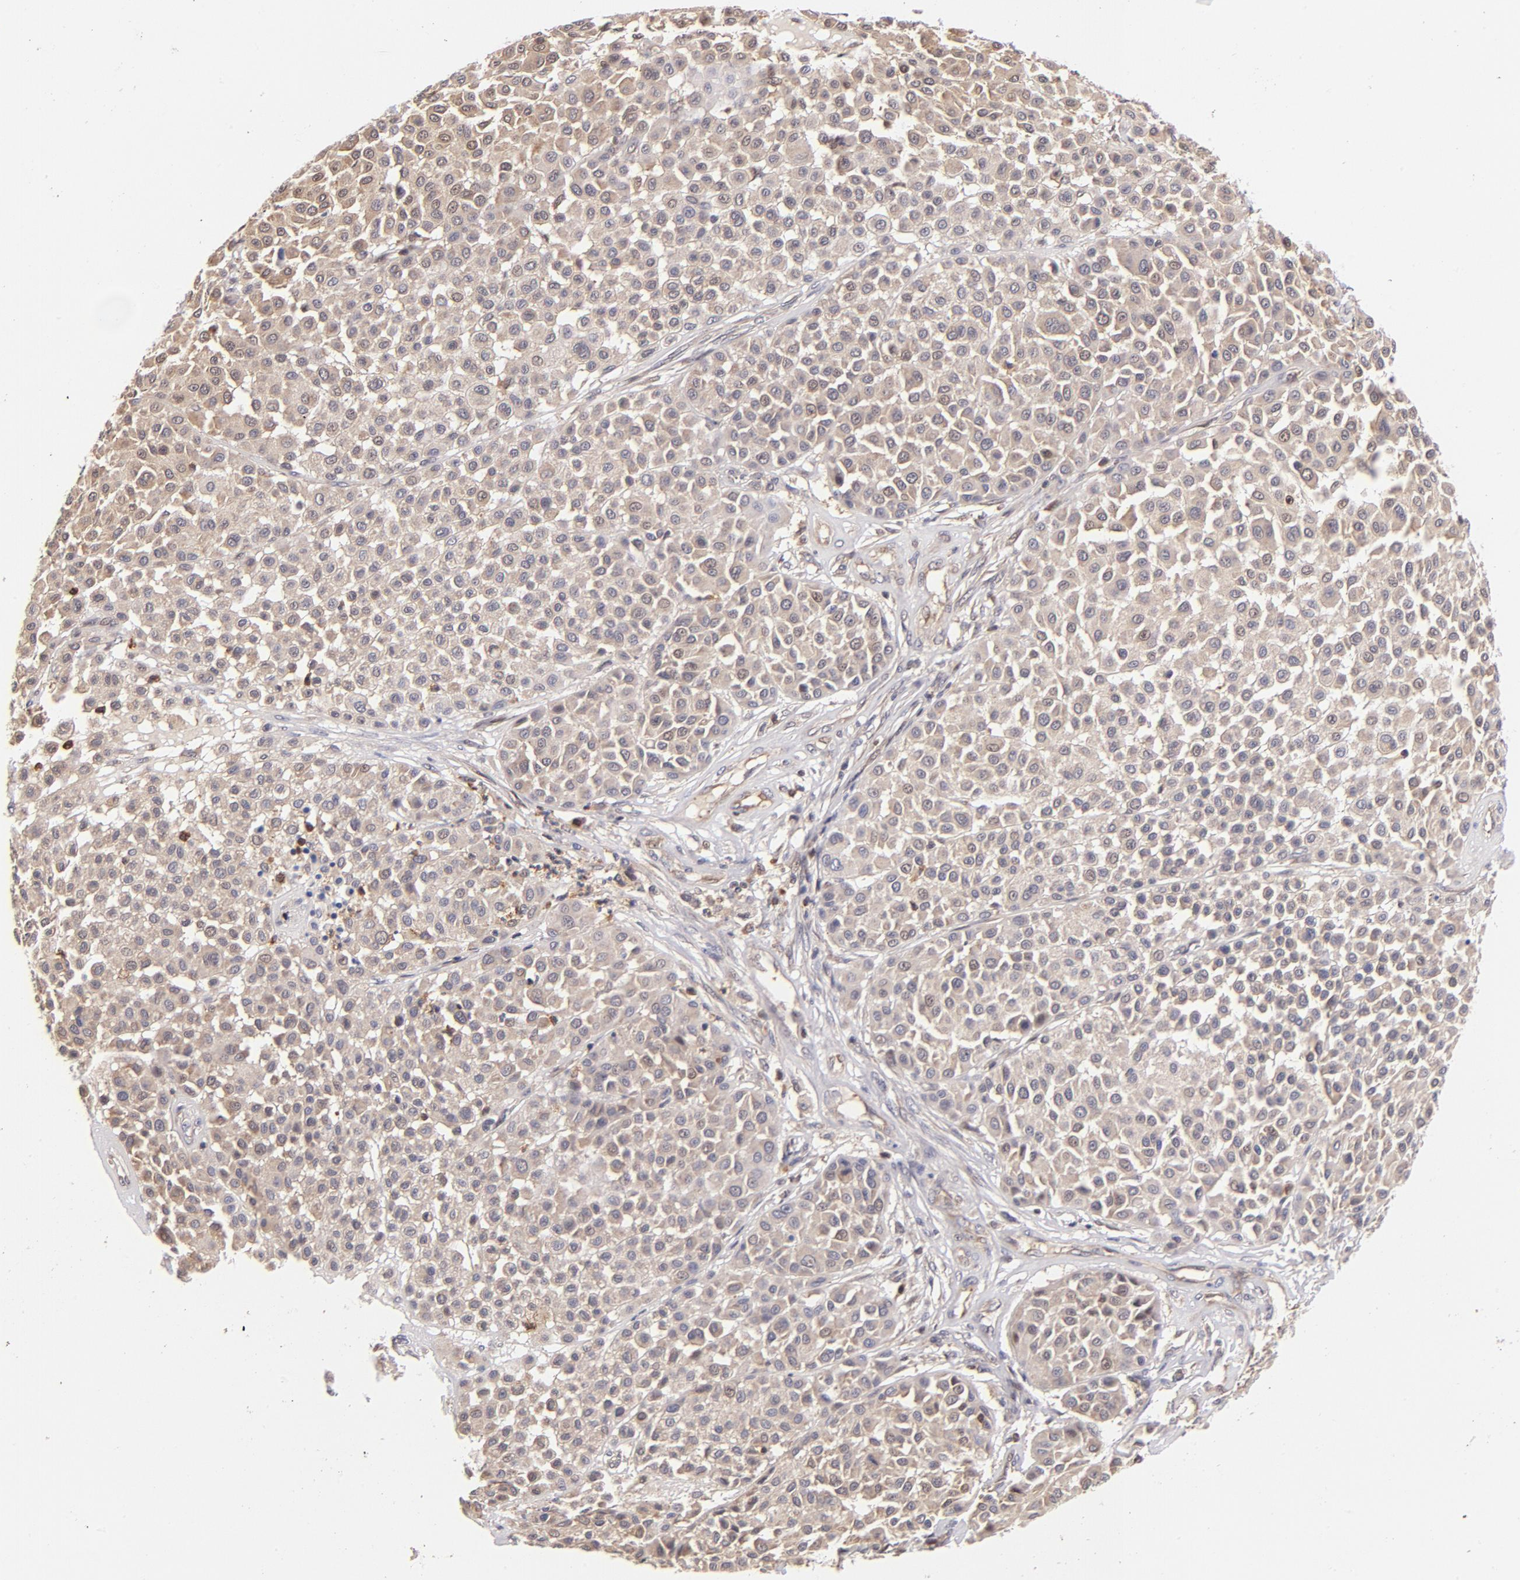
{"staining": {"intensity": "weak", "quantity": ">75%", "location": "cytoplasmic/membranous"}, "tissue": "melanoma", "cell_type": "Tumor cells", "image_type": "cancer", "snomed": [{"axis": "morphology", "description": "Malignant melanoma, Metastatic site"}, {"axis": "topography", "description": "Soft tissue"}], "caption": "About >75% of tumor cells in human malignant melanoma (metastatic site) display weak cytoplasmic/membranous protein positivity as visualized by brown immunohistochemical staining.", "gene": "YWHAB", "patient": {"sex": "male", "age": 41}}